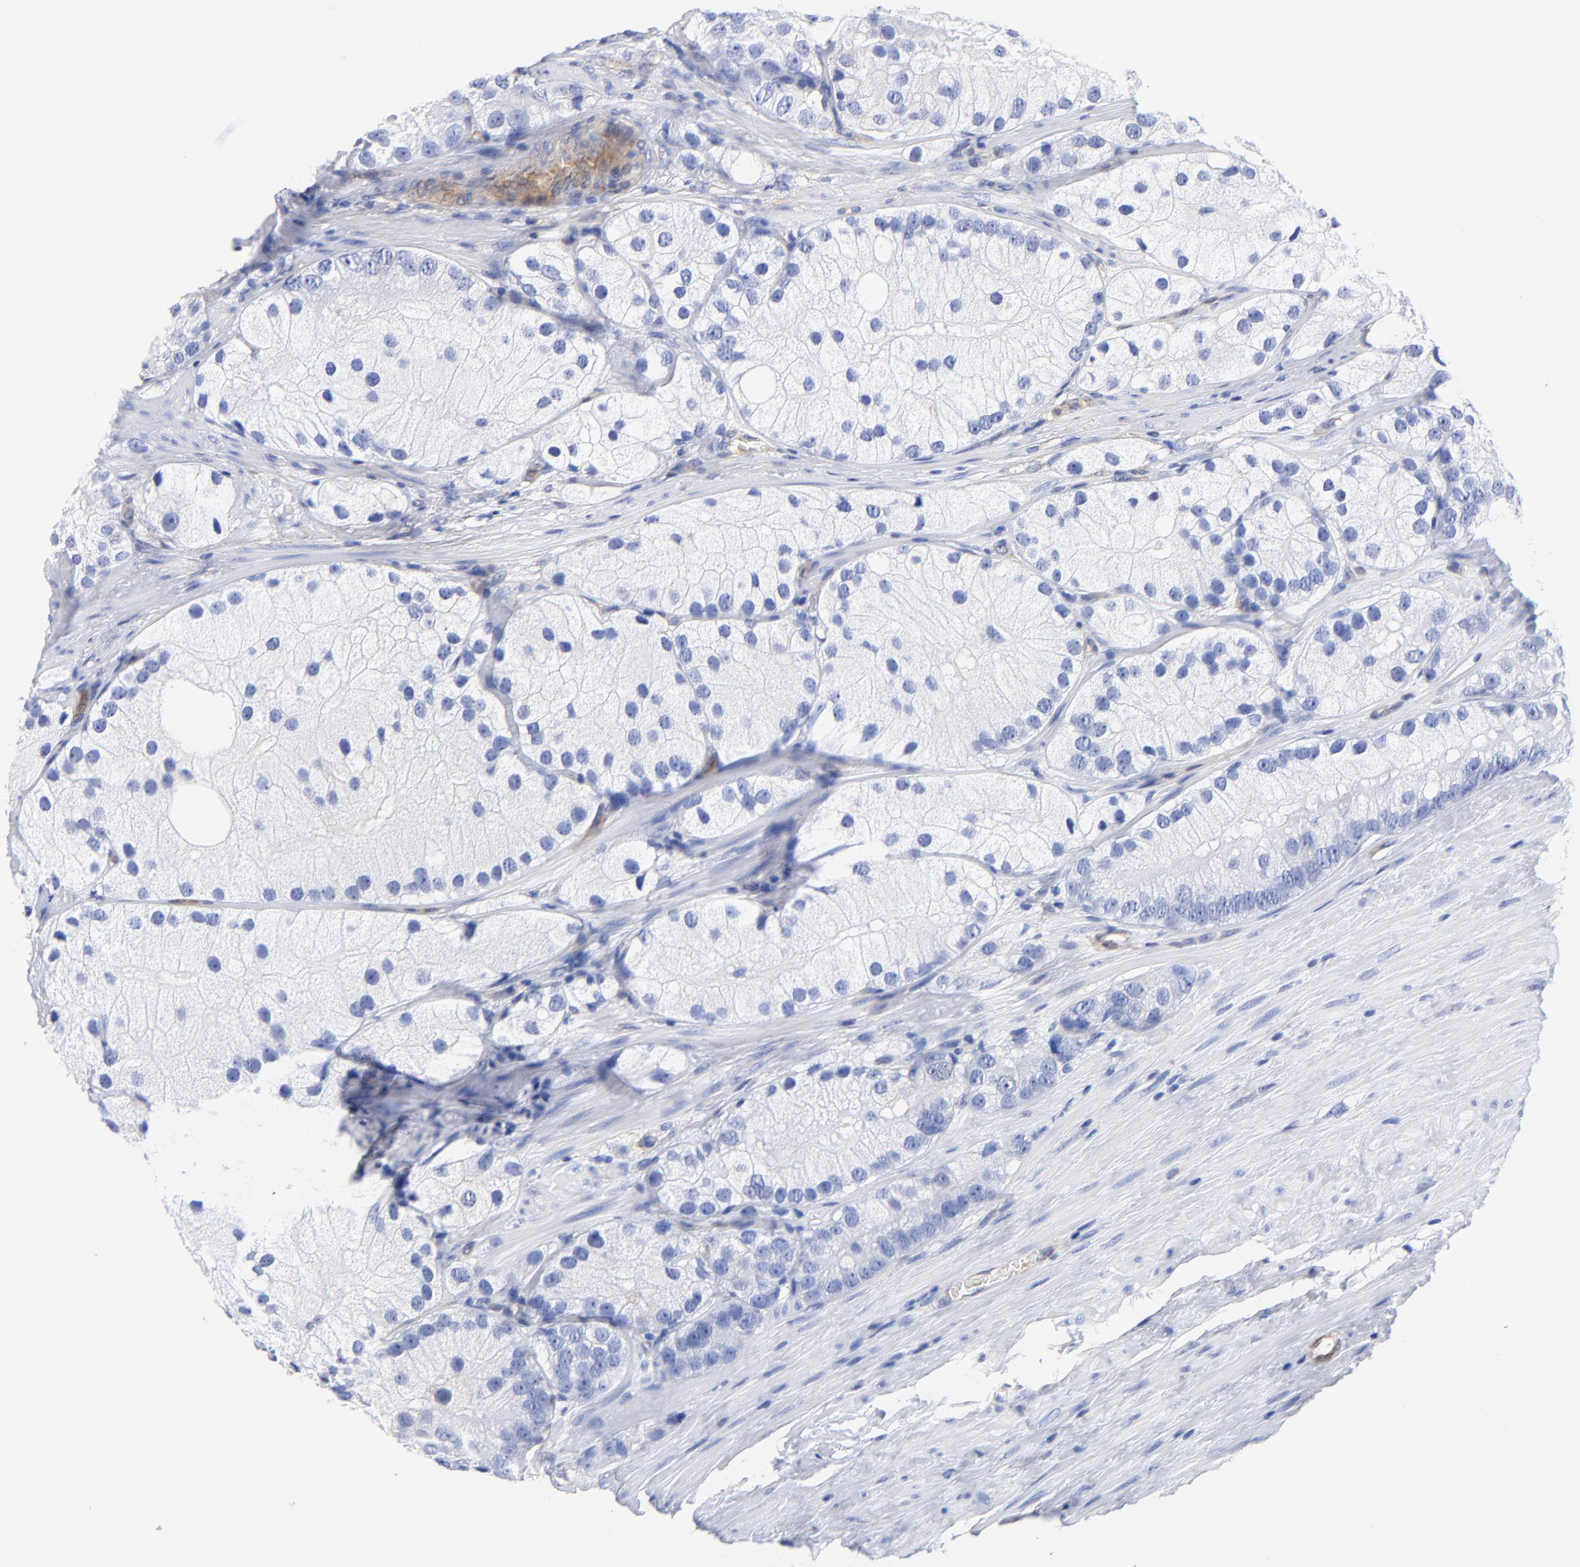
{"staining": {"intensity": "negative", "quantity": "none", "location": "none"}, "tissue": "prostate cancer", "cell_type": "Tumor cells", "image_type": "cancer", "snomed": [{"axis": "morphology", "description": "Adenocarcinoma, Low grade"}, {"axis": "topography", "description": "Prostate"}], "caption": "DAB immunohistochemical staining of prostate cancer demonstrates no significant staining in tumor cells.", "gene": "TAGLN2", "patient": {"sex": "male", "age": 69}}